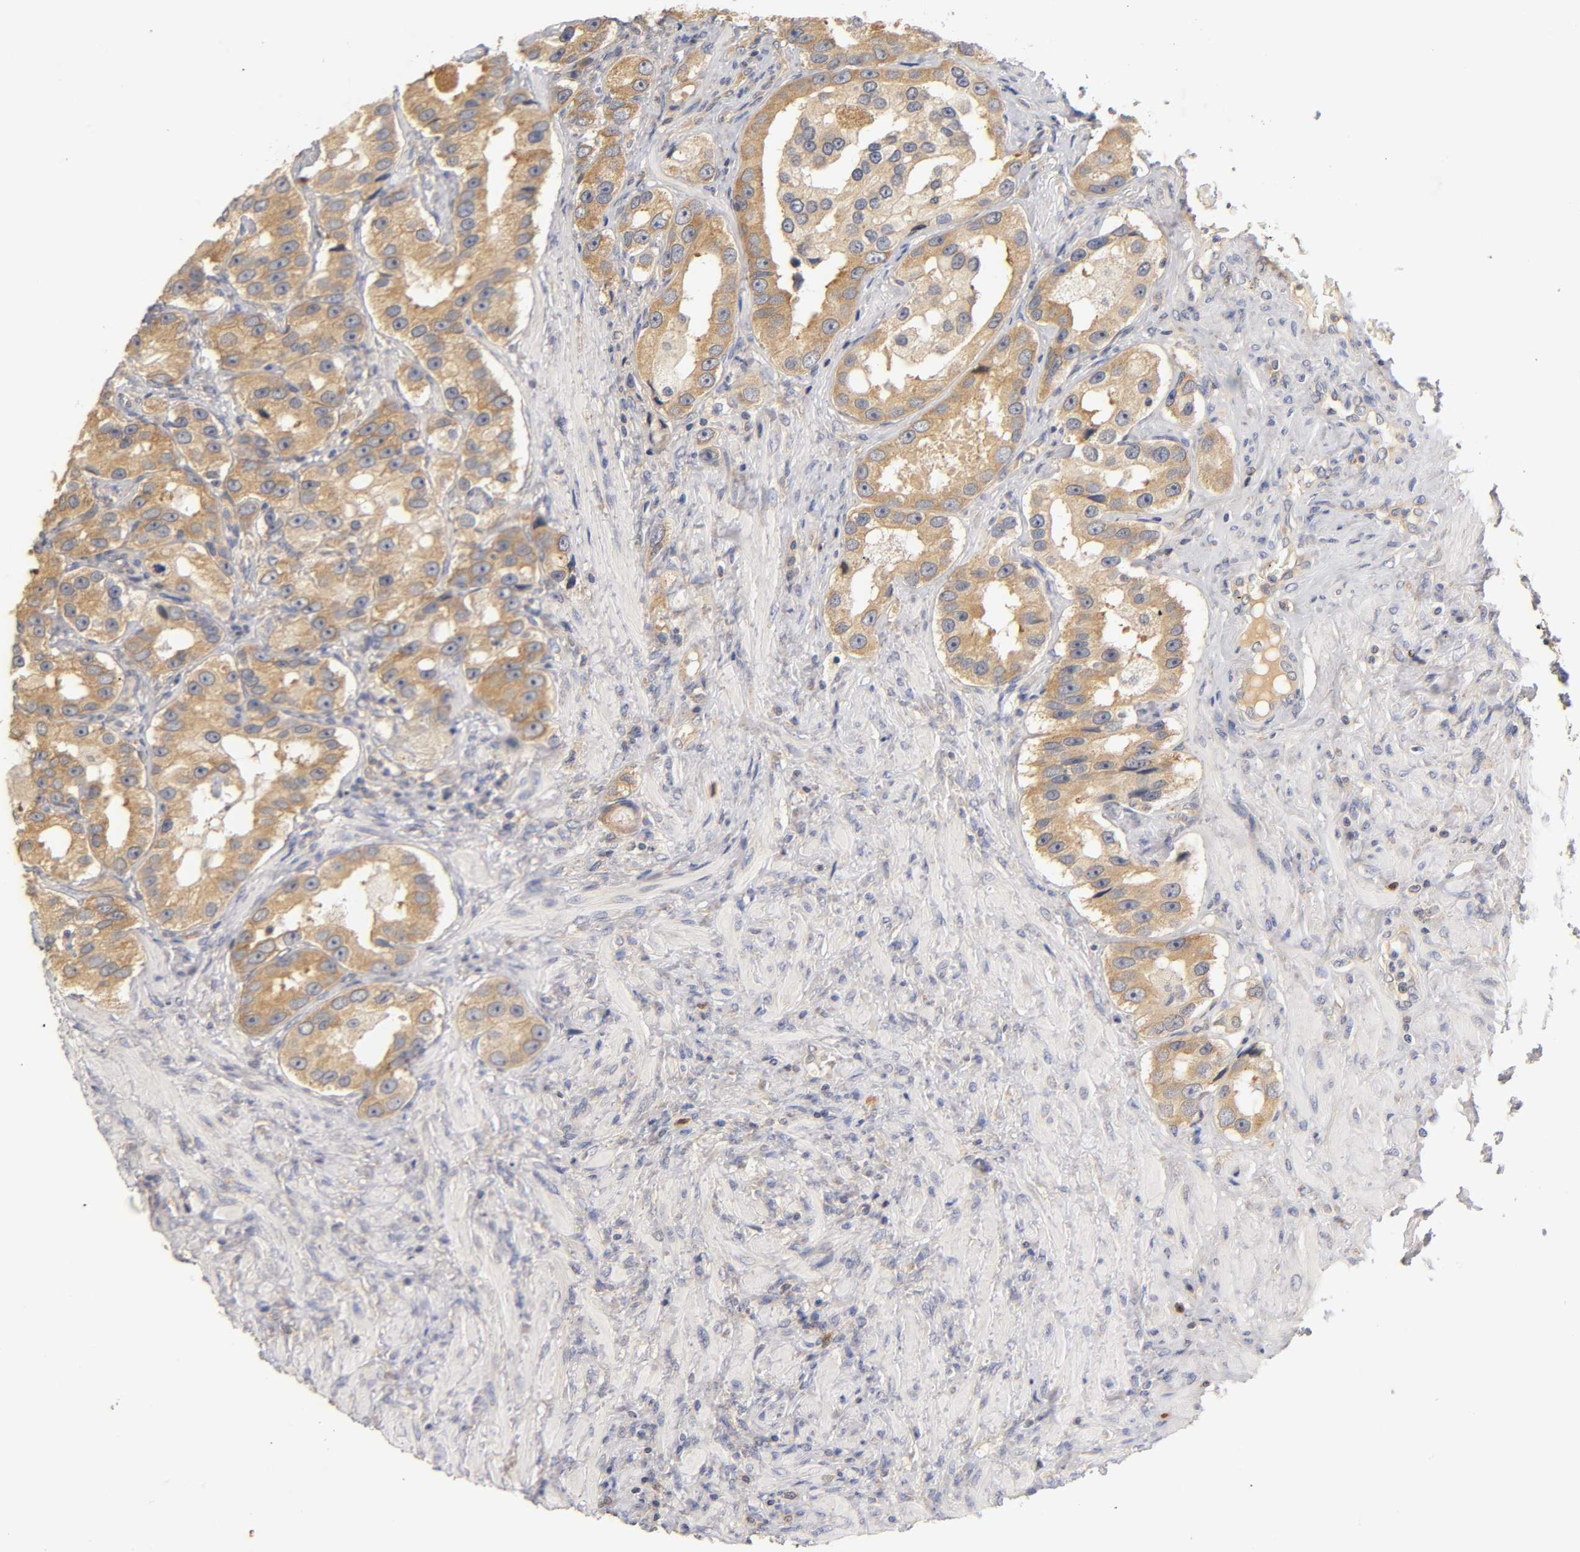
{"staining": {"intensity": "moderate", "quantity": ">75%", "location": "cytoplasmic/membranous"}, "tissue": "prostate cancer", "cell_type": "Tumor cells", "image_type": "cancer", "snomed": [{"axis": "morphology", "description": "Adenocarcinoma, High grade"}, {"axis": "topography", "description": "Prostate"}], "caption": "The micrograph demonstrates a brown stain indicating the presence of a protein in the cytoplasmic/membranous of tumor cells in prostate cancer (adenocarcinoma (high-grade)).", "gene": "RPS29", "patient": {"sex": "male", "age": 63}}